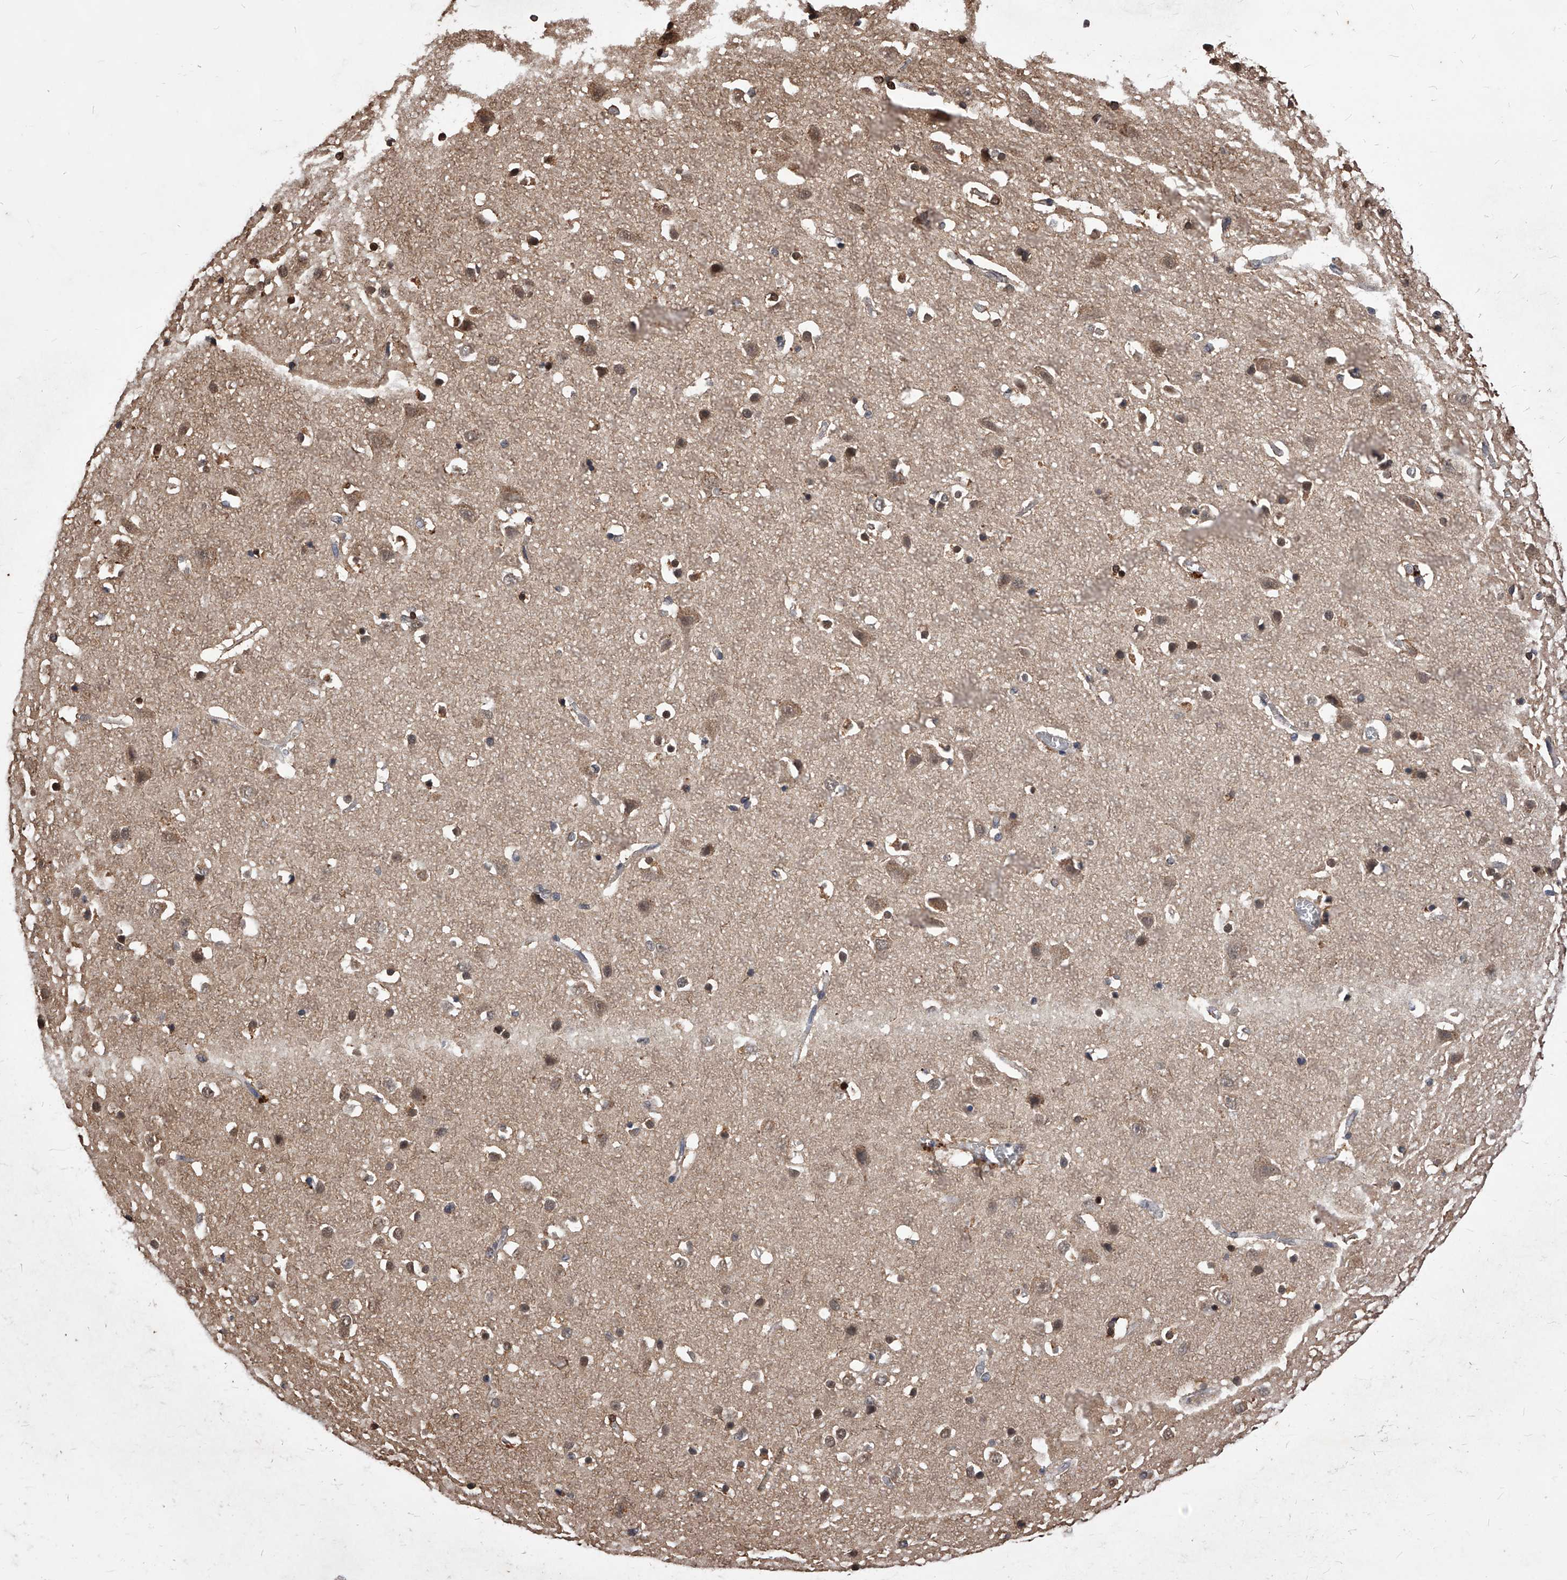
{"staining": {"intensity": "weak", "quantity": ">75%", "location": "cytoplasmic/membranous"}, "tissue": "cerebral cortex", "cell_type": "Endothelial cells", "image_type": "normal", "snomed": [{"axis": "morphology", "description": "Normal tissue, NOS"}, {"axis": "topography", "description": "Cerebral cortex"}], "caption": "This image reveals immunohistochemistry (IHC) staining of normal cerebral cortex, with low weak cytoplasmic/membranous expression in approximately >75% of endothelial cells.", "gene": "ID1", "patient": {"sex": "male", "age": 54}}